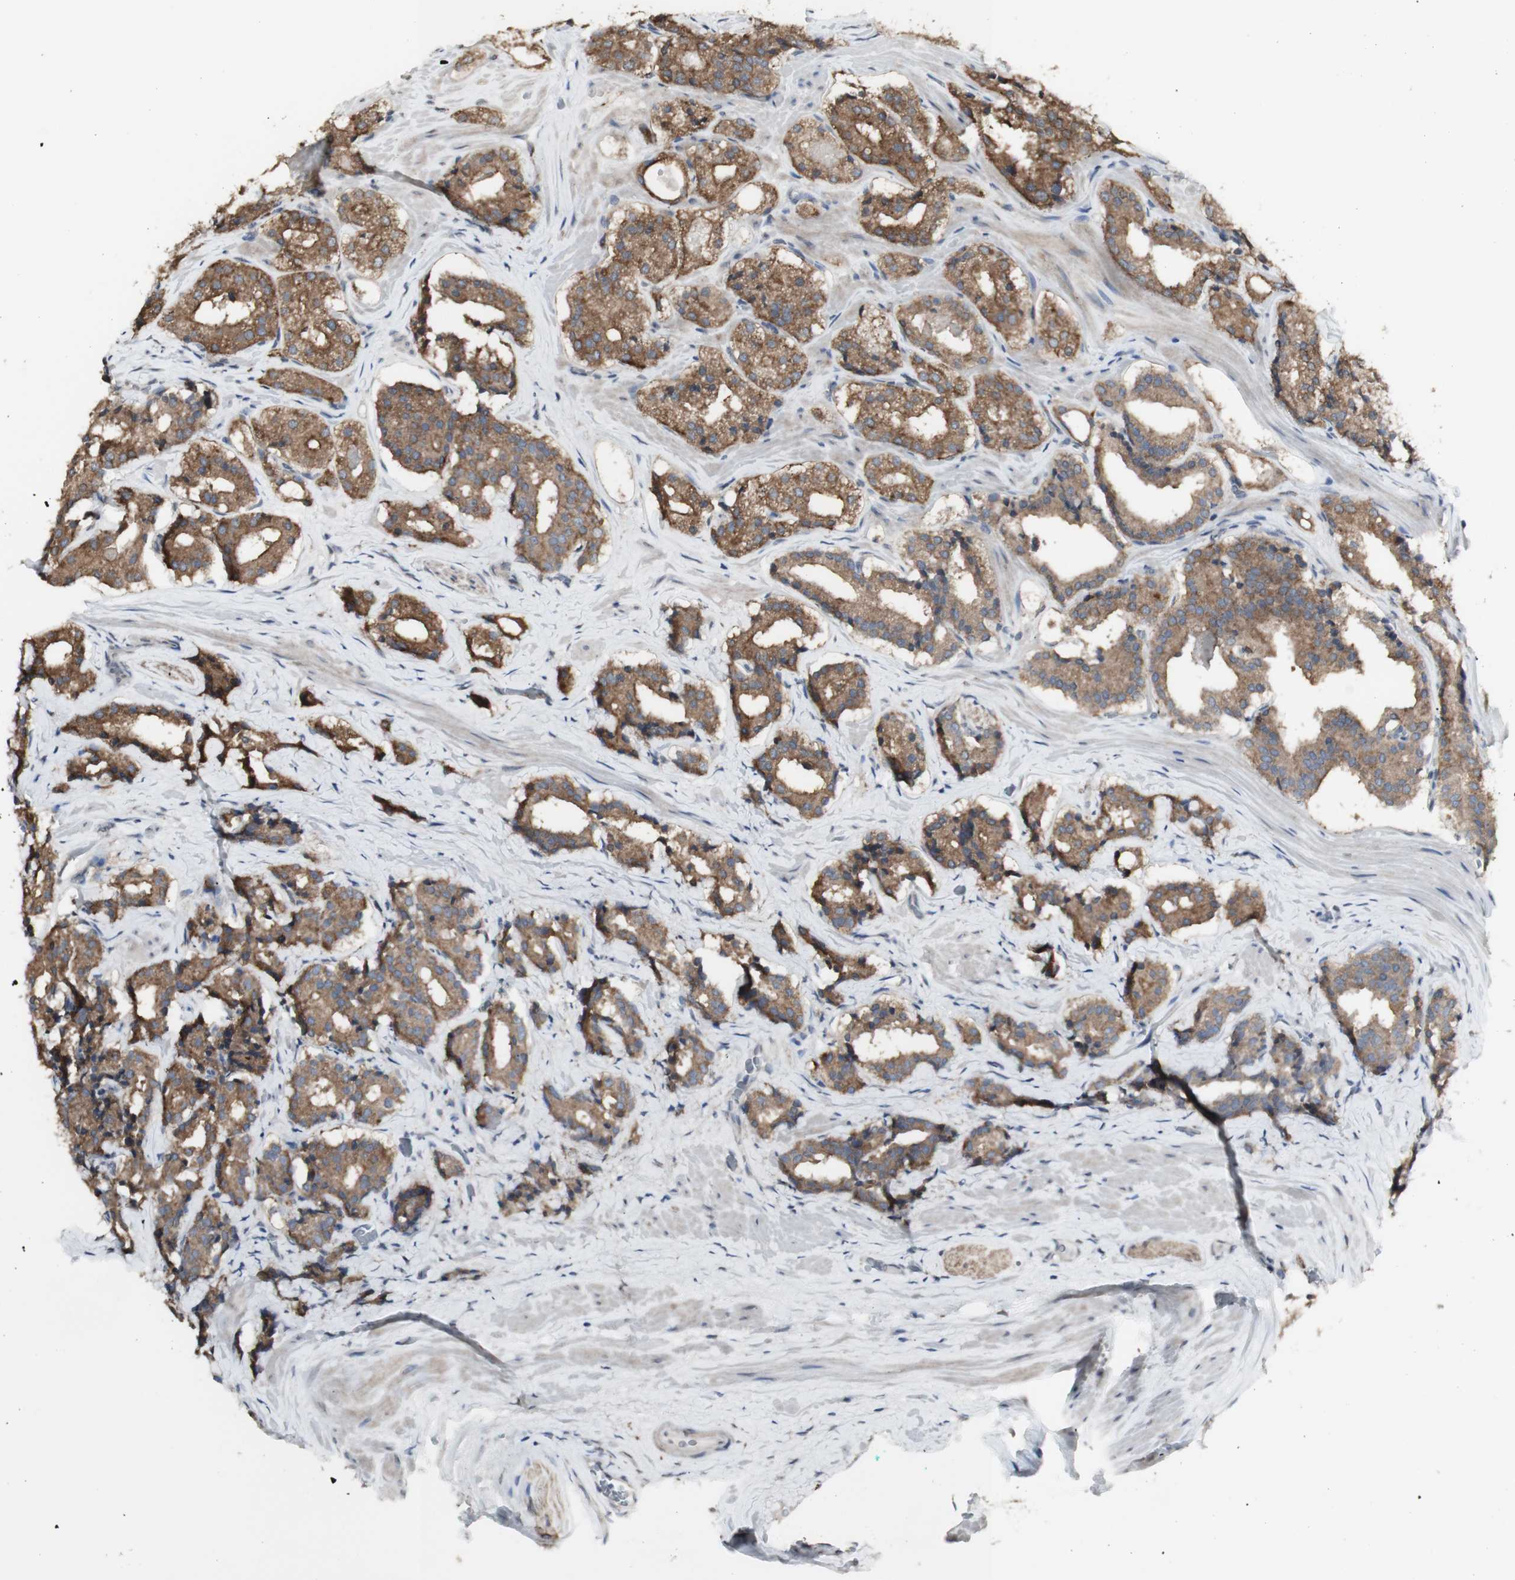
{"staining": {"intensity": "moderate", "quantity": ">75%", "location": "cytoplasmic/membranous"}, "tissue": "prostate cancer", "cell_type": "Tumor cells", "image_type": "cancer", "snomed": [{"axis": "morphology", "description": "Adenocarcinoma, High grade"}, {"axis": "topography", "description": "Prostate"}], "caption": "Protein expression analysis of prostate high-grade adenocarcinoma exhibits moderate cytoplasmic/membranous positivity in approximately >75% of tumor cells. (IHC, brightfield microscopy, high magnification).", "gene": "ATP6V1E1", "patient": {"sex": "male", "age": 60}}